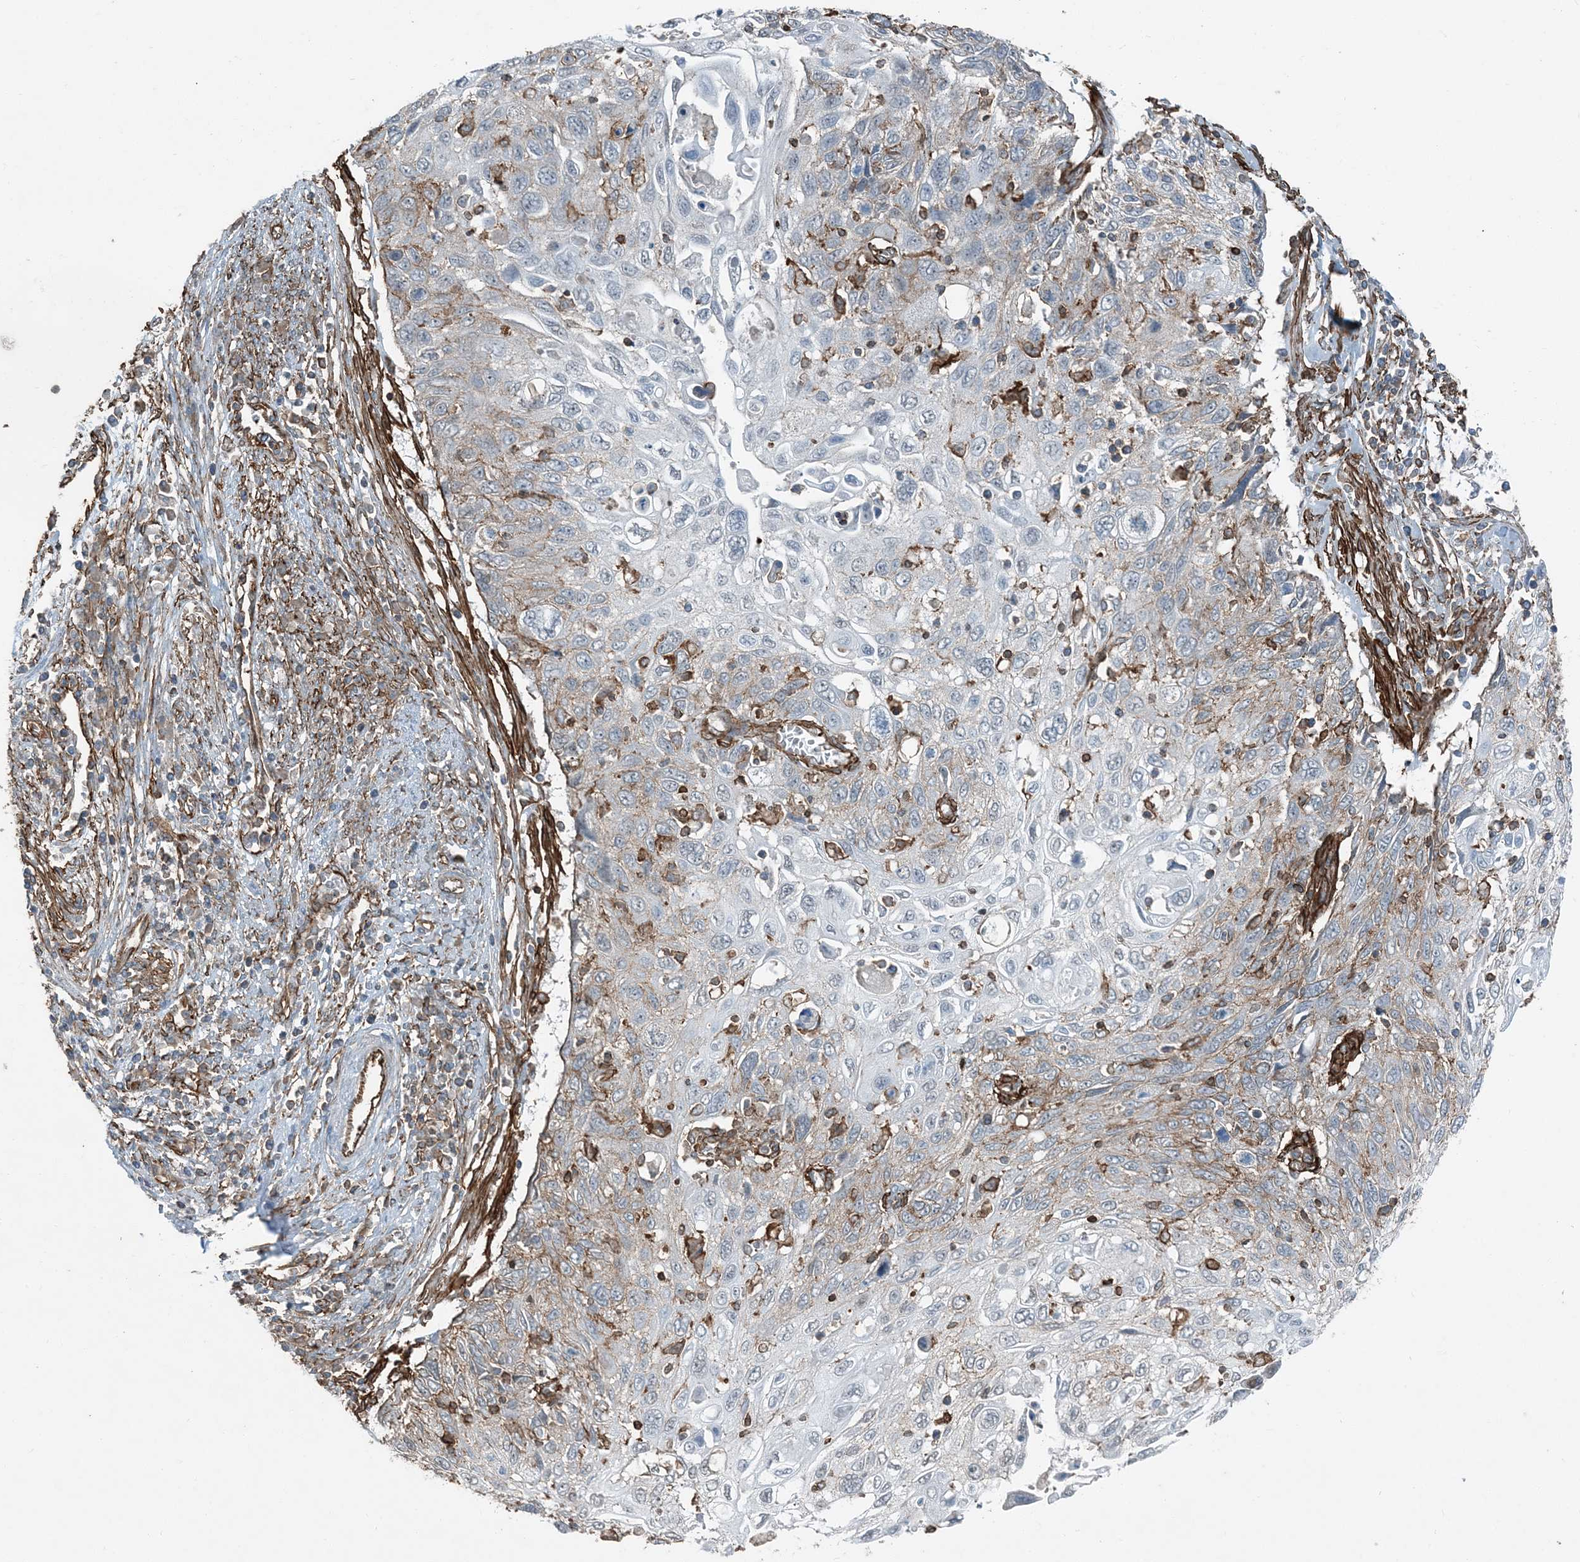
{"staining": {"intensity": "weak", "quantity": "<25%", "location": "cytoplasmic/membranous"}, "tissue": "cervical cancer", "cell_type": "Tumor cells", "image_type": "cancer", "snomed": [{"axis": "morphology", "description": "Squamous cell carcinoma, NOS"}, {"axis": "topography", "description": "Cervix"}], "caption": "An image of human cervical squamous cell carcinoma is negative for staining in tumor cells.", "gene": "APOBEC3C", "patient": {"sex": "female", "age": 70}}